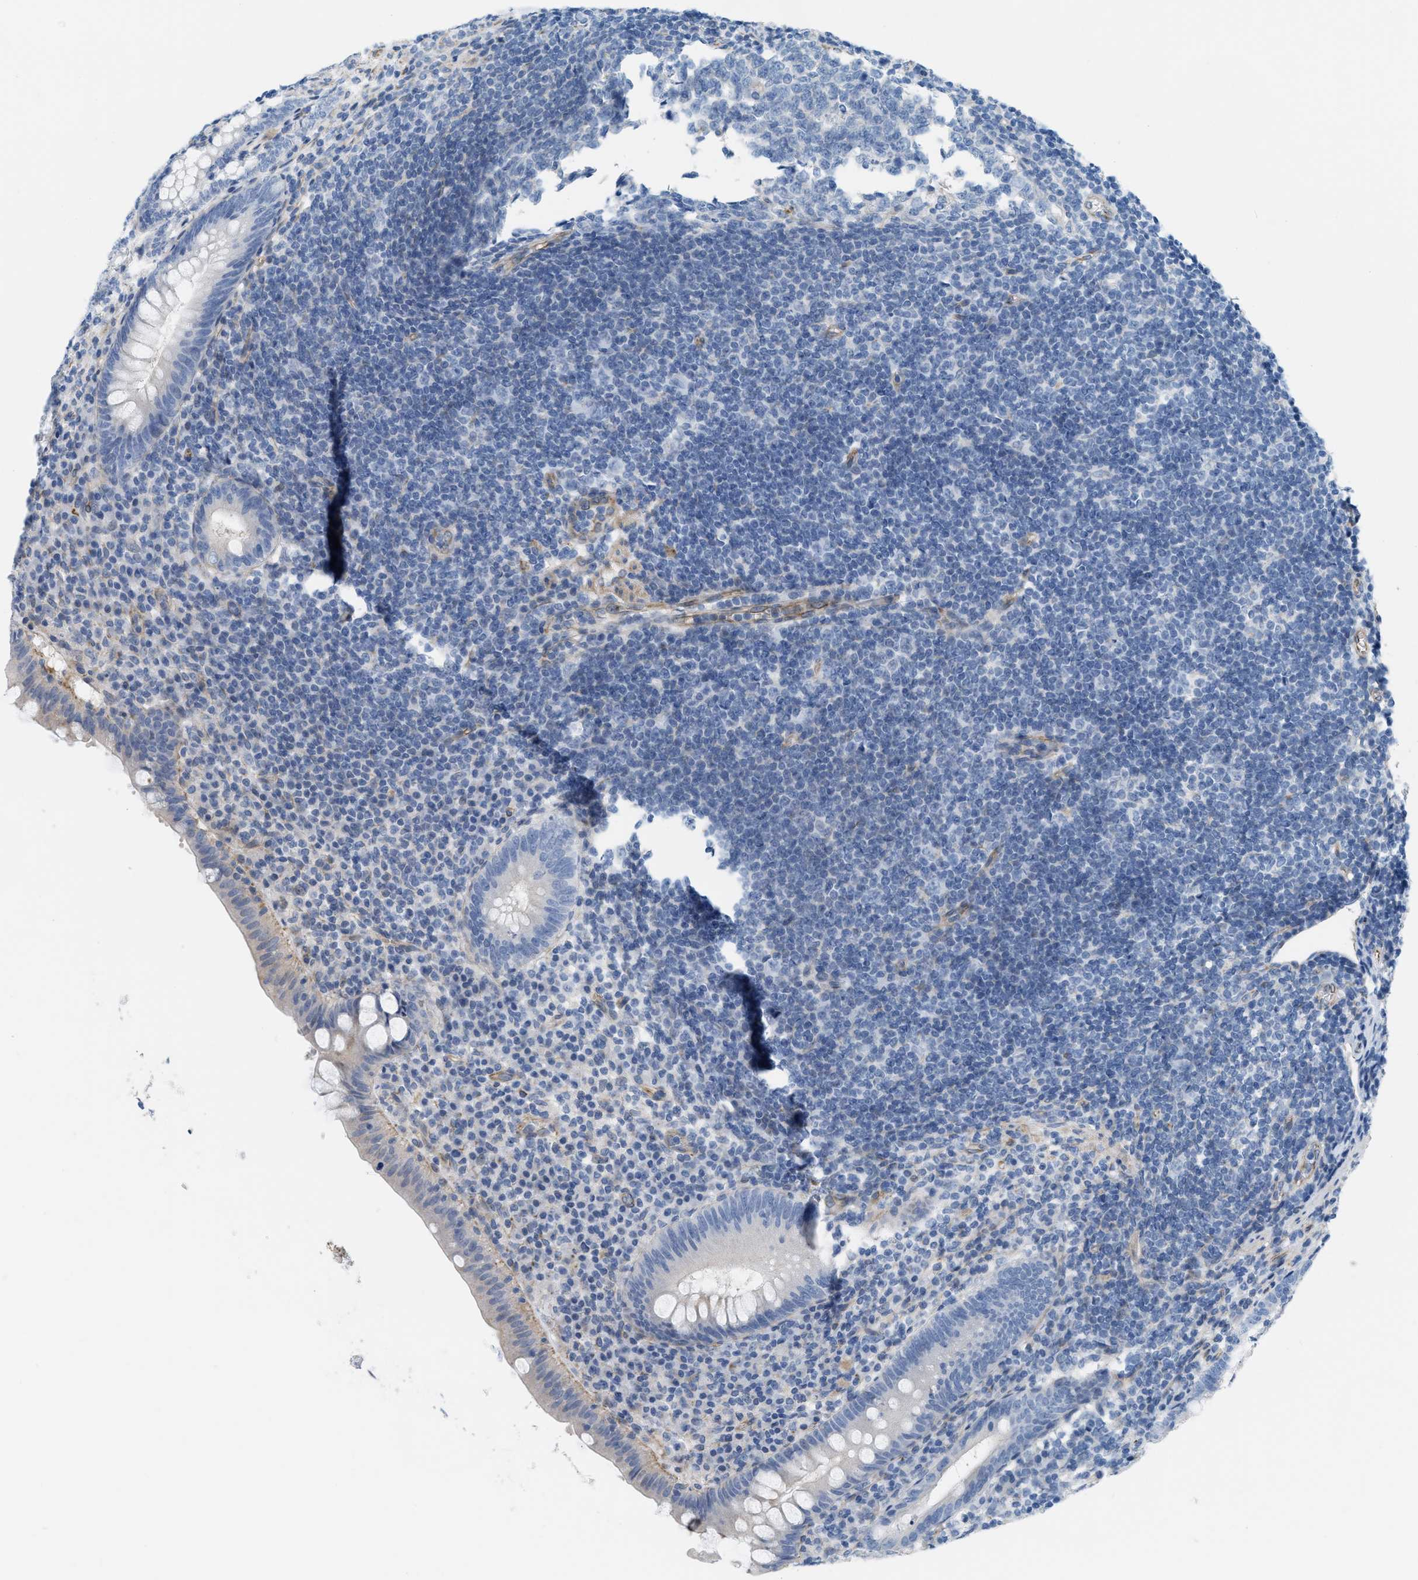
{"staining": {"intensity": "moderate", "quantity": "<25%", "location": "cytoplasmic/membranous"}, "tissue": "appendix", "cell_type": "Glandular cells", "image_type": "normal", "snomed": [{"axis": "morphology", "description": "Normal tissue, NOS"}, {"axis": "topography", "description": "Appendix"}], "caption": "Immunohistochemical staining of benign appendix displays moderate cytoplasmic/membranous protein positivity in about <25% of glandular cells. The staining was performed using DAB (3,3'-diaminobenzidine) to visualize the protein expression in brown, while the nuclei were stained in blue with hematoxylin (Magnification: 20x).", "gene": "SLC12A1", "patient": {"sex": "male", "age": 56}}